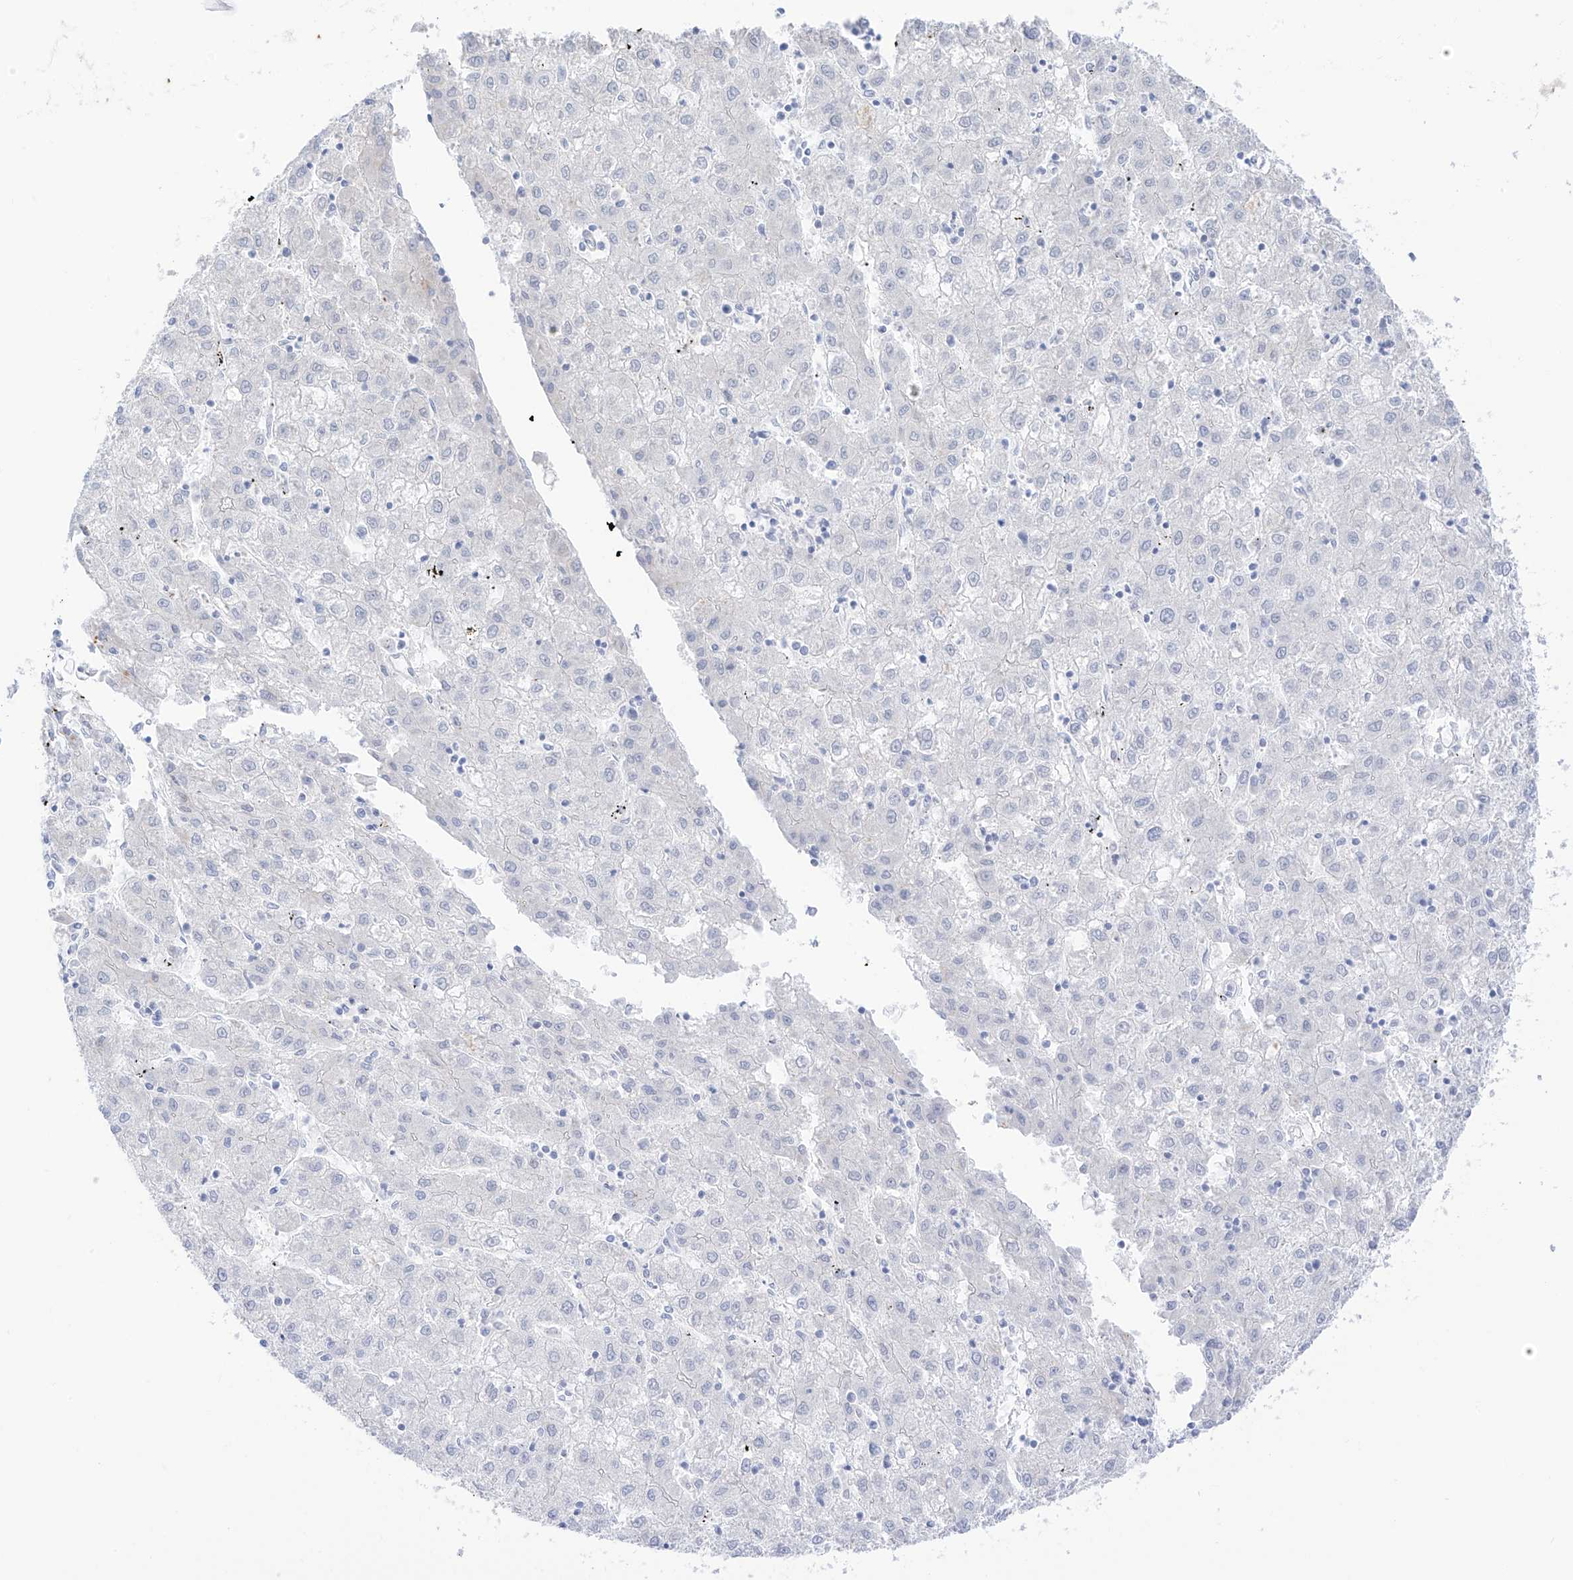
{"staining": {"intensity": "negative", "quantity": "none", "location": "none"}, "tissue": "liver cancer", "cell_type": "Tumor cells", "image_type": "cancer", "snomed": [{"axis": "morphology", "description": "Carcinoma, Hepatocellular, NOS"}, {"axis": "topography", "description": "Liver"}], "caption": "Image shows no protein positivity in tumor cells of liver cancer (hepatocellular carcinoma) tissue.", "gene": "PSPH", "patient": {"sex": "male", "age": 72}}